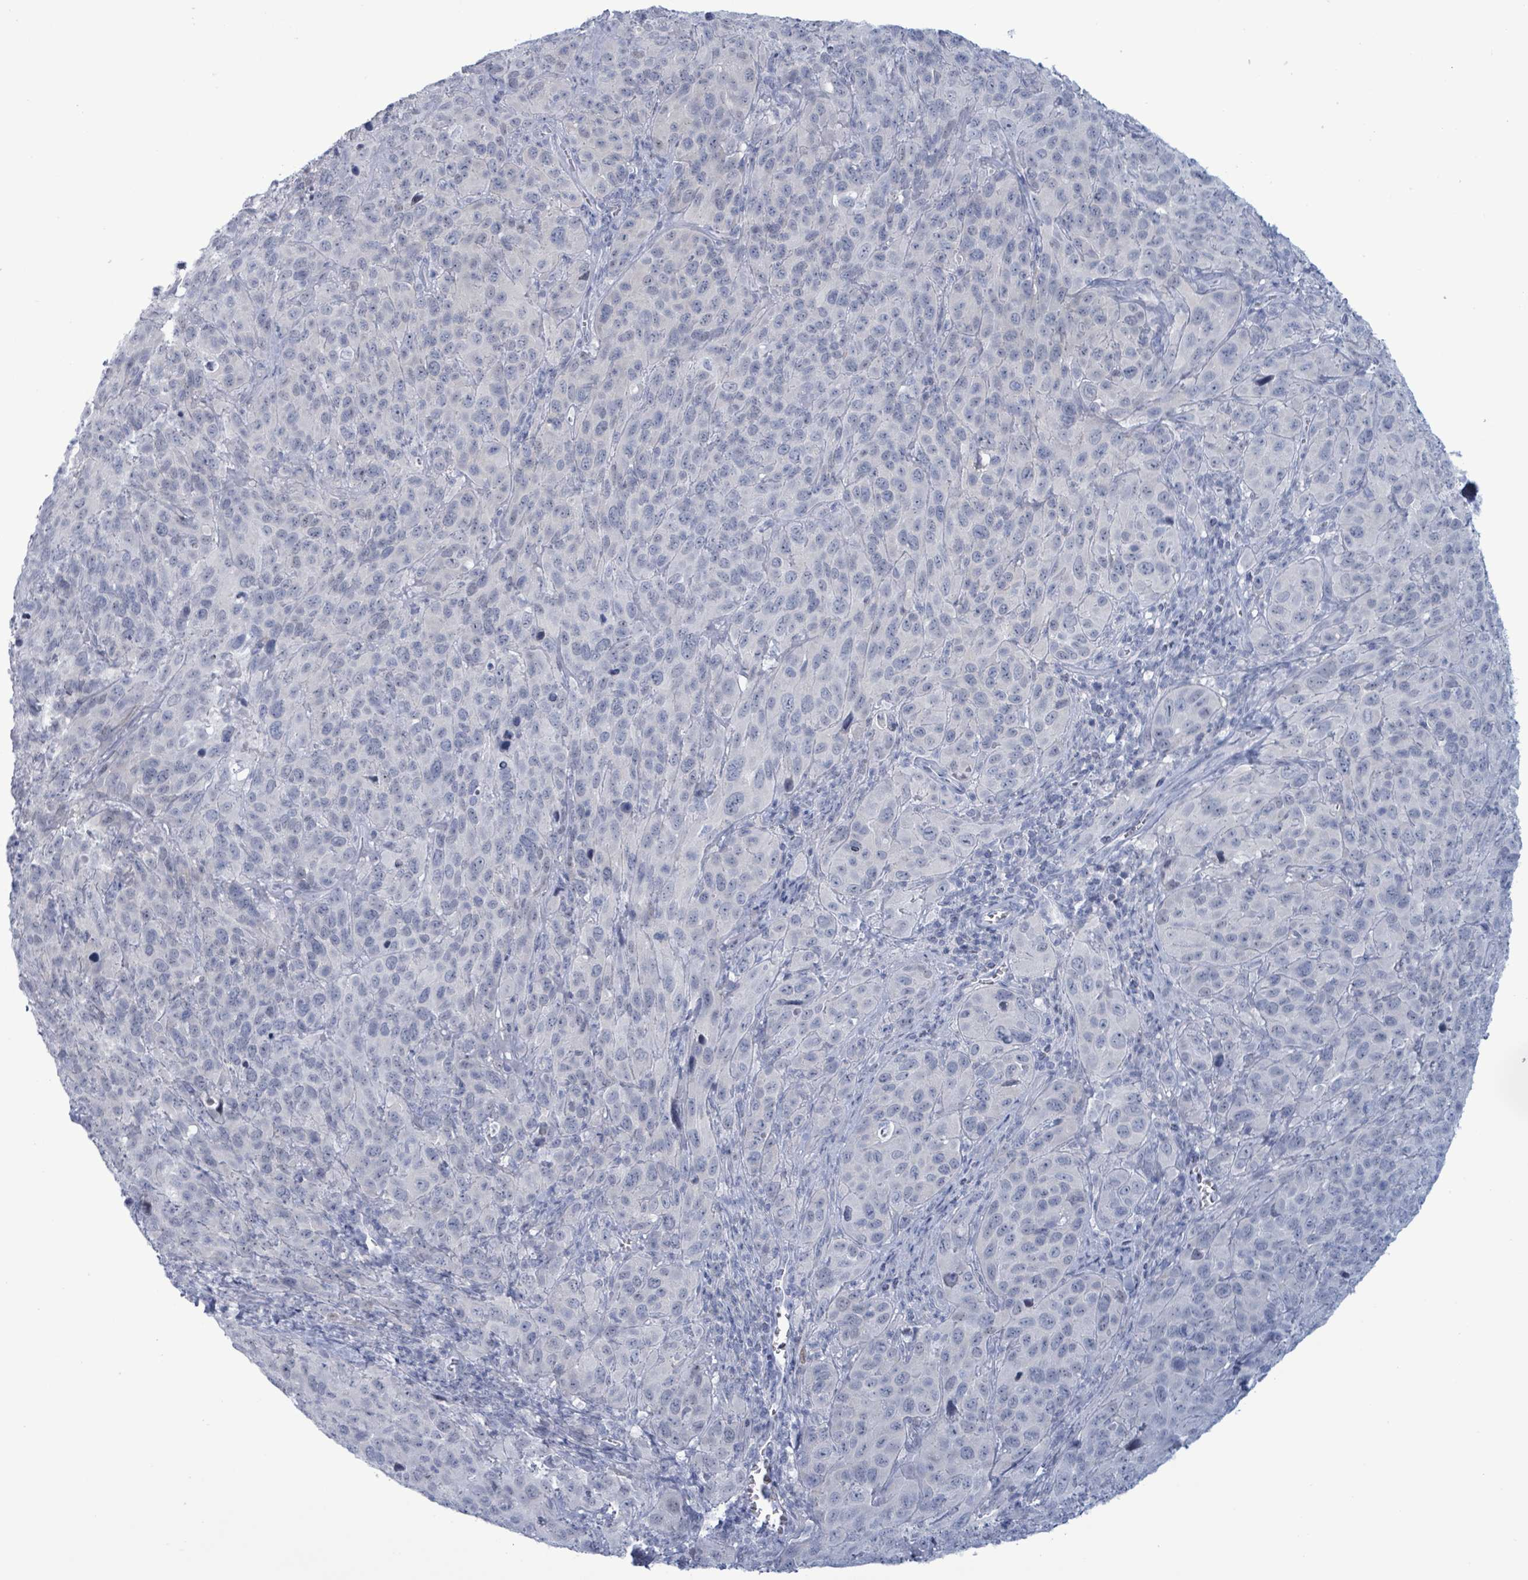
{"staining": {"intensity": "negative", "quantity": "none", "location": "none"}, "tissue": "cervical cancer", "cell_type": "Tumor cells", "image_type": "cancer", "snomed": [{"axis": "morphology", "description": "Squamous cell carcinoma, NOS"}, {"axis": "topography", "description": "Cervix"}], "caption": "DAB (3,3'-diaminobenzidine) immunohistochemical staining of cervical cancer (squamous cell carcinoma) shows no significant expression in tumor cells.", "gene": "ZNF771", "patient": {"sex": "female", "age": 51}}